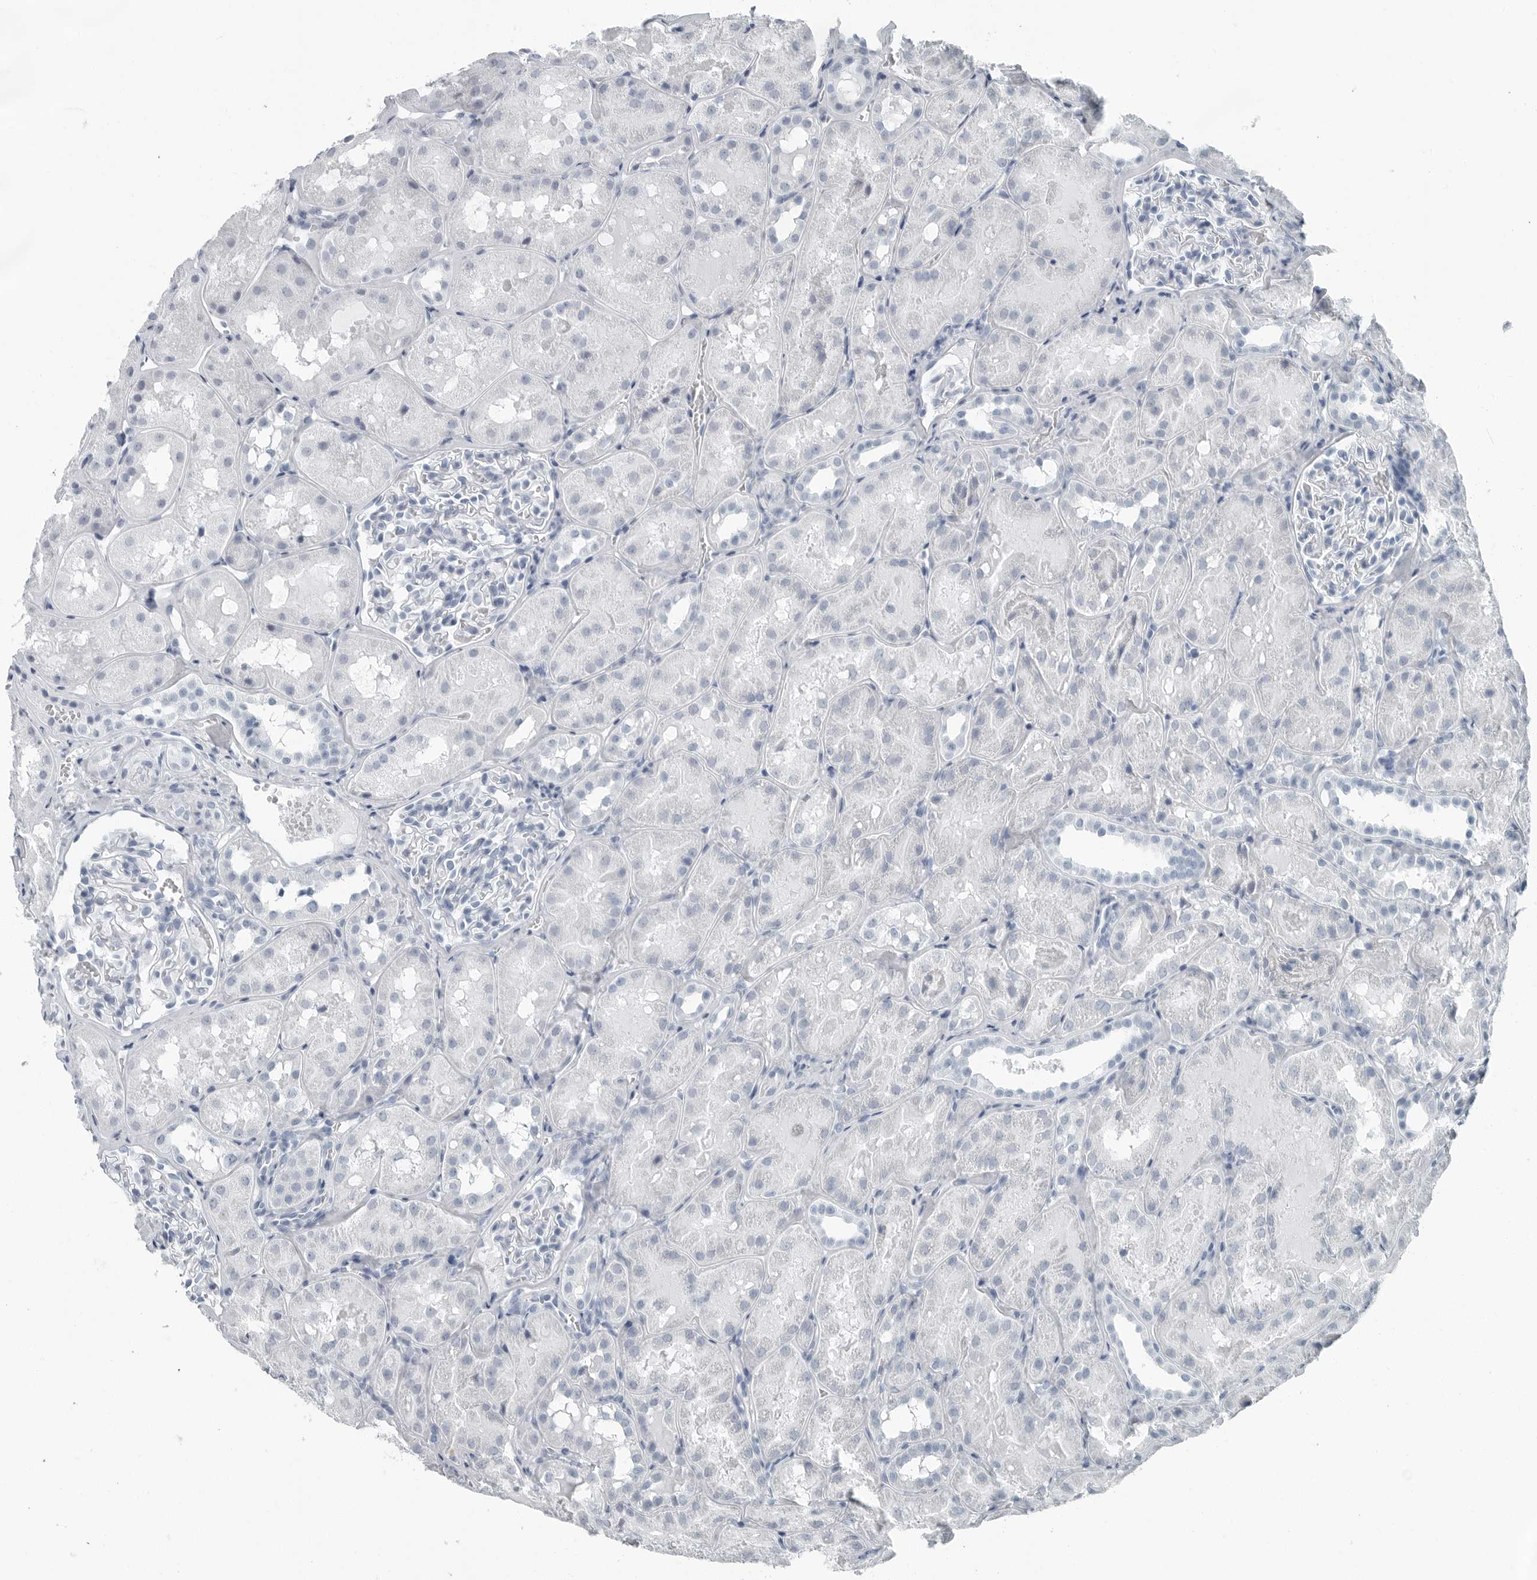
{"staining": {"intensity": "negative", "quantity": "none", "location": "none"}, "tissue": "kidney", "cell_type": "Cells in glomeruli", "image_type": "normal", "snomed": [{"axis": "morphology", "description": "Normal tissue, NOS"}, {"axis": "topography", "description": "Kidney"}], "caption": "Cells in glomeruli are negative for protein expression in normal human kidney. The staining was performed using DAB to visualize the protein expression in brown, while the nuclei were stained in blue with hematoxylin (Magnification: 20x).", "gene": "FABP6", "patient": {"sex": "male", "age": 16}}